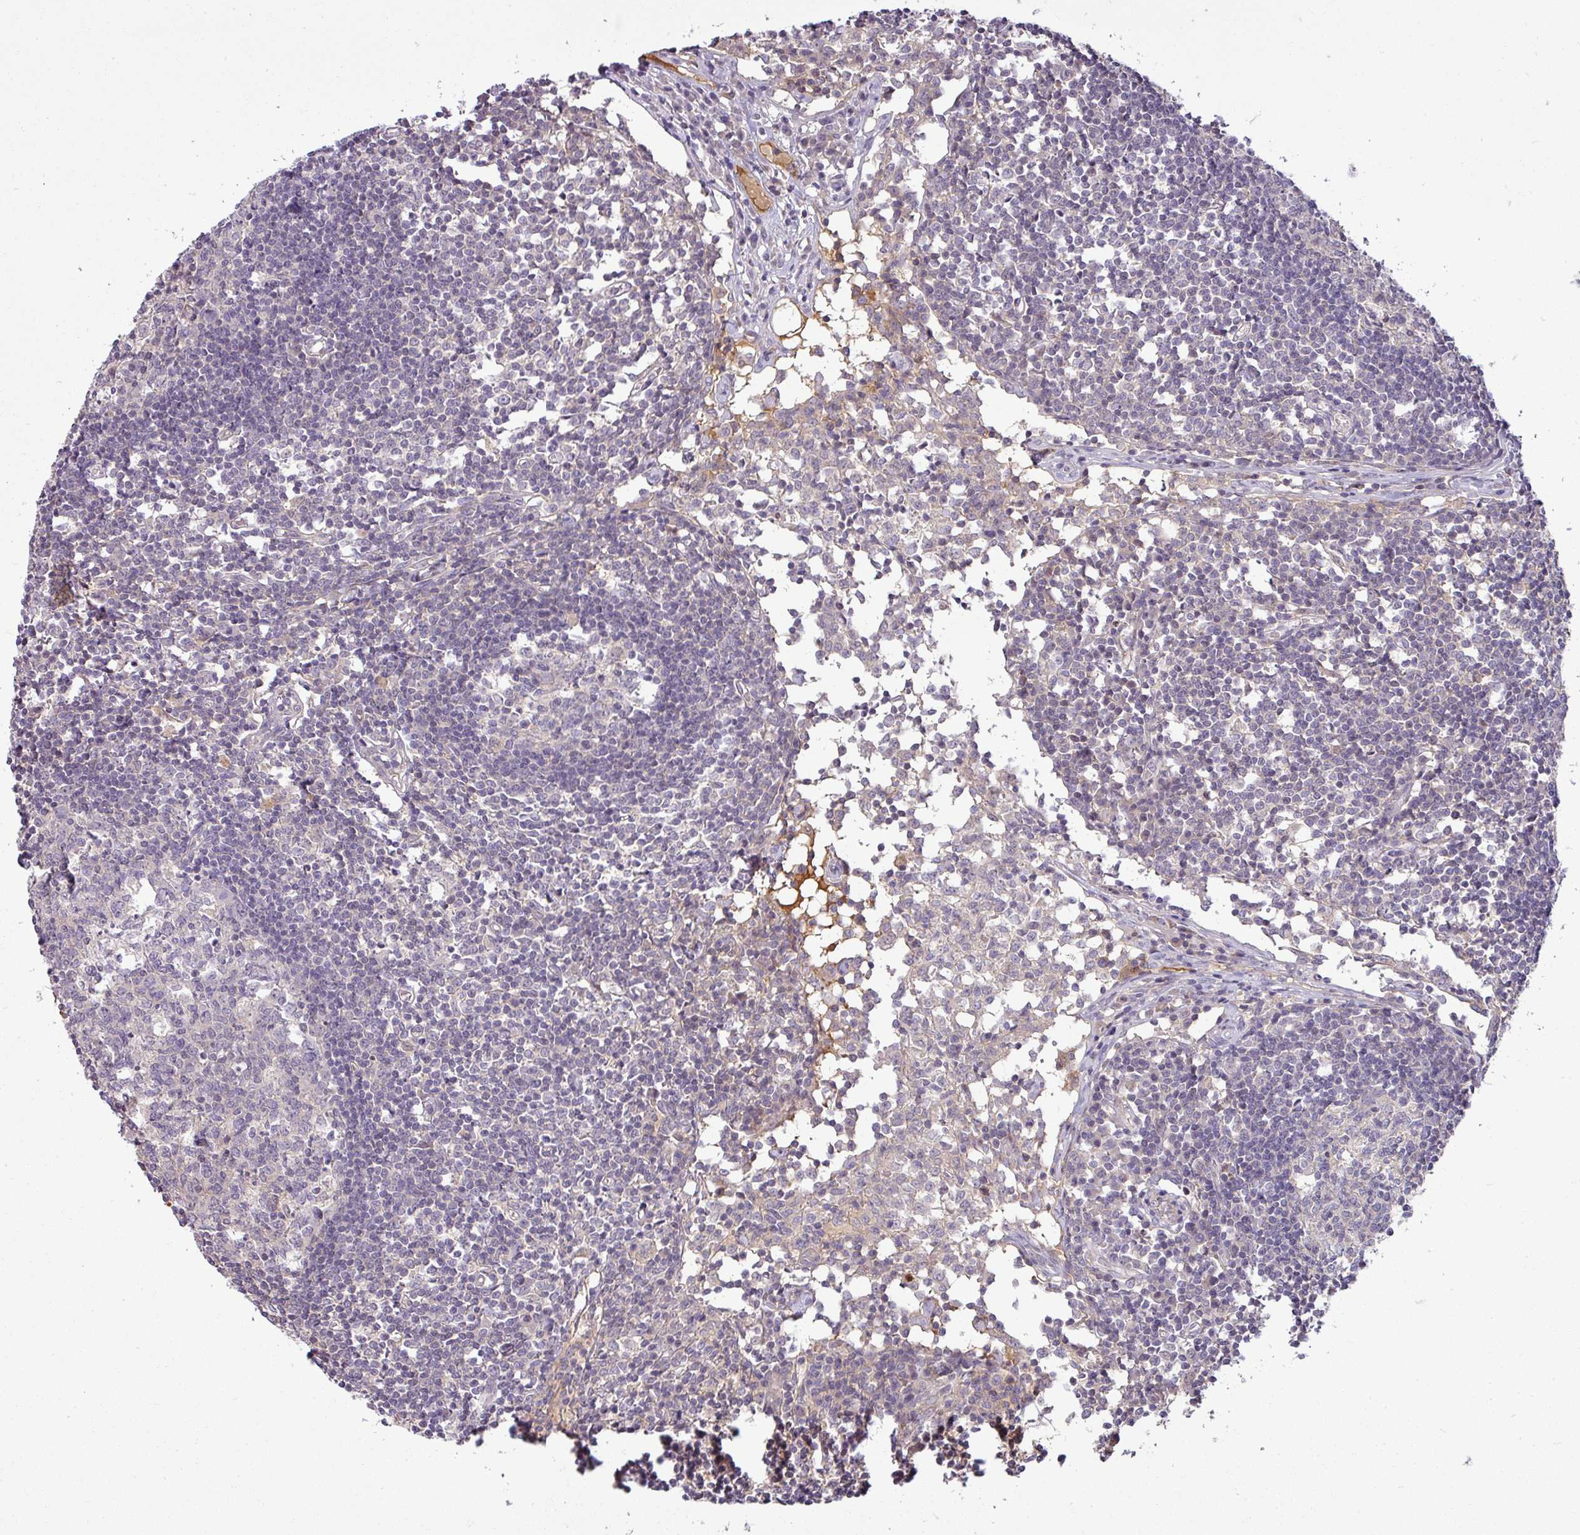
{"staining": {"intensity": "negative", "quantity": "none", "location": "none"}, "tissue": "lymph node", "cell_type": "Germinal center cells", "image_type": "normal", "snomed": [{"axis": "morphology", "description": "Normal tissue, NOS"}, {"axis": "topography", "description": "Lymph node"}], "caption": "High power microscopy micrograph of an immunohistochemistry (IHC) image of benign lymph node, revealing no significant staining in germinal center cells. The staining is performed using DAB (3,3'-diaminobenzidine) brown chromogen with nuclei counter-stained in using hematoxylin.", "gene": "APOM", "patient": {"sex": "female", "age": 55}}